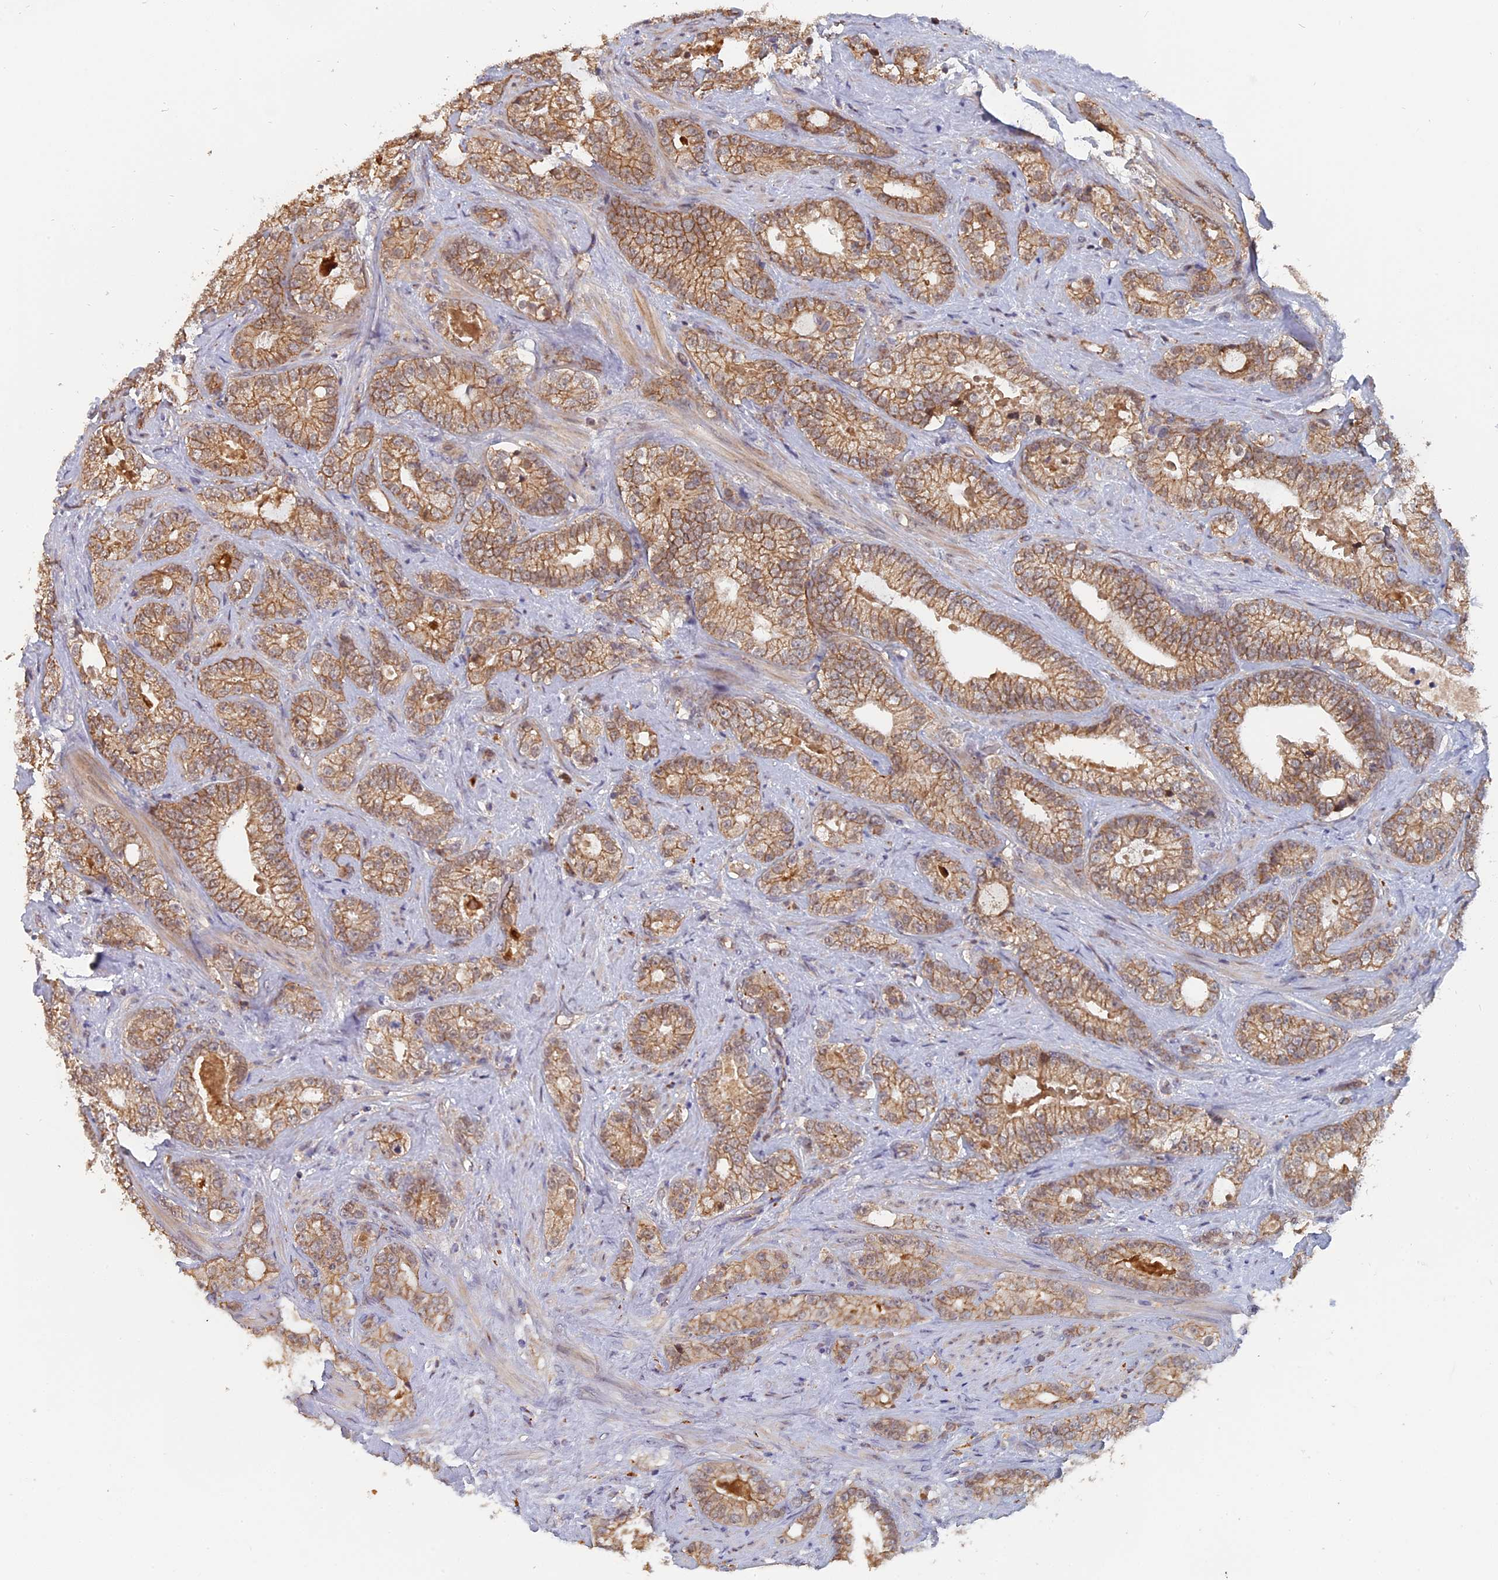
{"staining": {"intensity": "moderate", "quantity": ">75%", "location": "cytoplasmic/membranous"}, "tissue": "prostate cancer", "cell_type": "Tumor cells", "image_type": "cancer", "snomed": [{"axis": "morphology", "description": "Adenocarcinoma, High grade"}, {"axis": "topography", "description": "Prostate and seminal vesicle, NOS"}], "caption": "About >75% of tumor cells in prostate cancer exhibit moderate cytoplasmic/membranous protein staining as visualized by brown immunohistochemical staining.", "gene": "SLC33A1", "patient": {"sex": "male", "age": 67}}